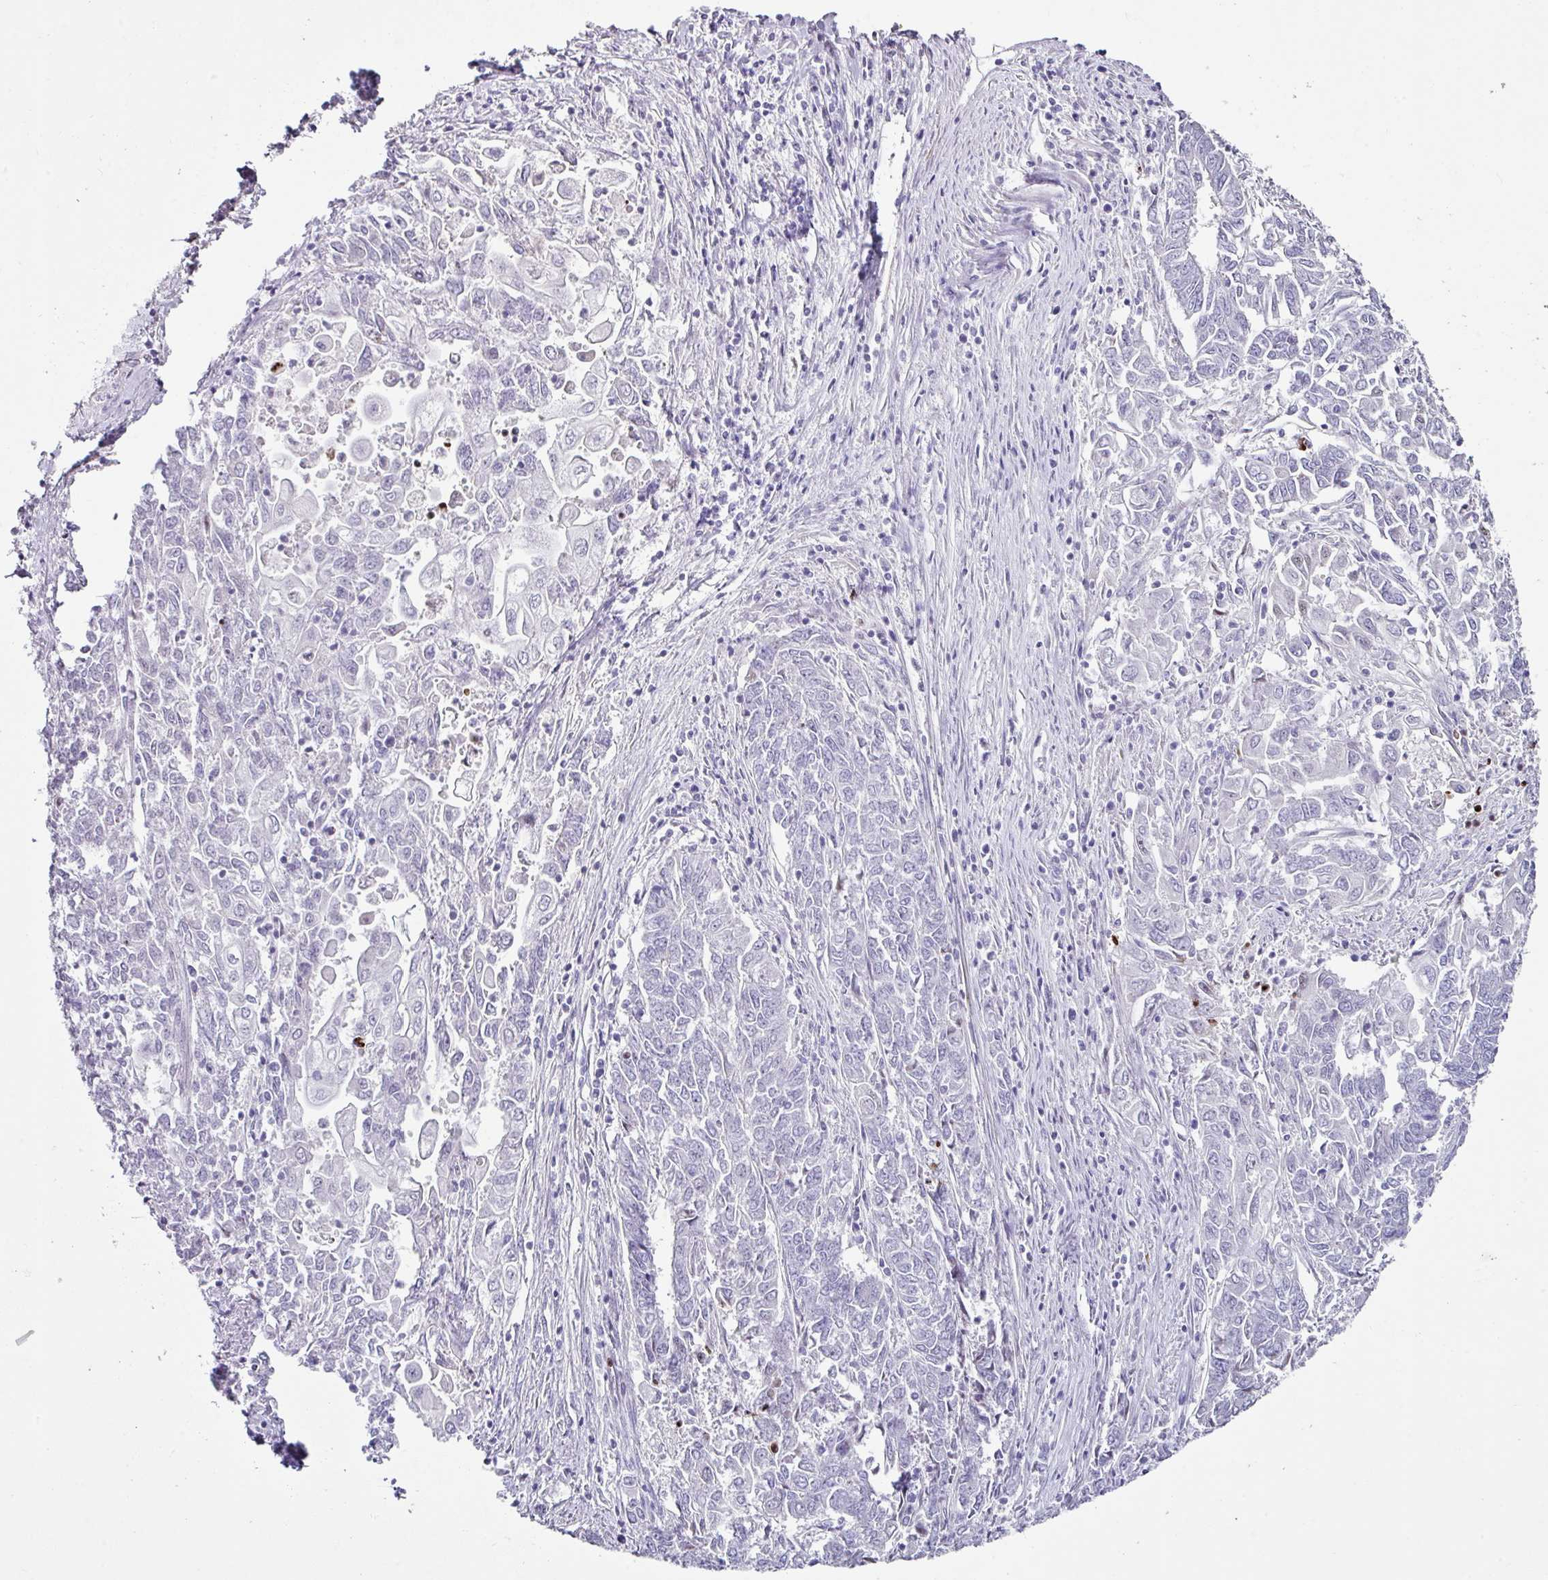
{"staining": {"intensity": "negative", "quantity": "none", "location": "none"}, "tissue": "endometrial cancer", "cell_type": "Tumor cells", "image_type": "cancer", "snomed": [{"axis": "morphology", "description": "Adenocarcinoma, NOS"}, {"axis": "topography", "description": "Endometrium"}], "caption": "High magnification brightfield microscopy of endometrial adenocarcinoma stained with DAB (3,3'-diaminobenzidine) (brown) and counterstained with hematoxylin (blue): tumor cells show no significant positivity. (Stains: DAB (3,3'-diaminobenzidine) immunohistochemistry (IHC) with hematoxylin counter stain, Microscopy: brightfield microscopy at high magnification).", "gene": "TRA2A", "patient": {"sex": "female", "age": 54}}